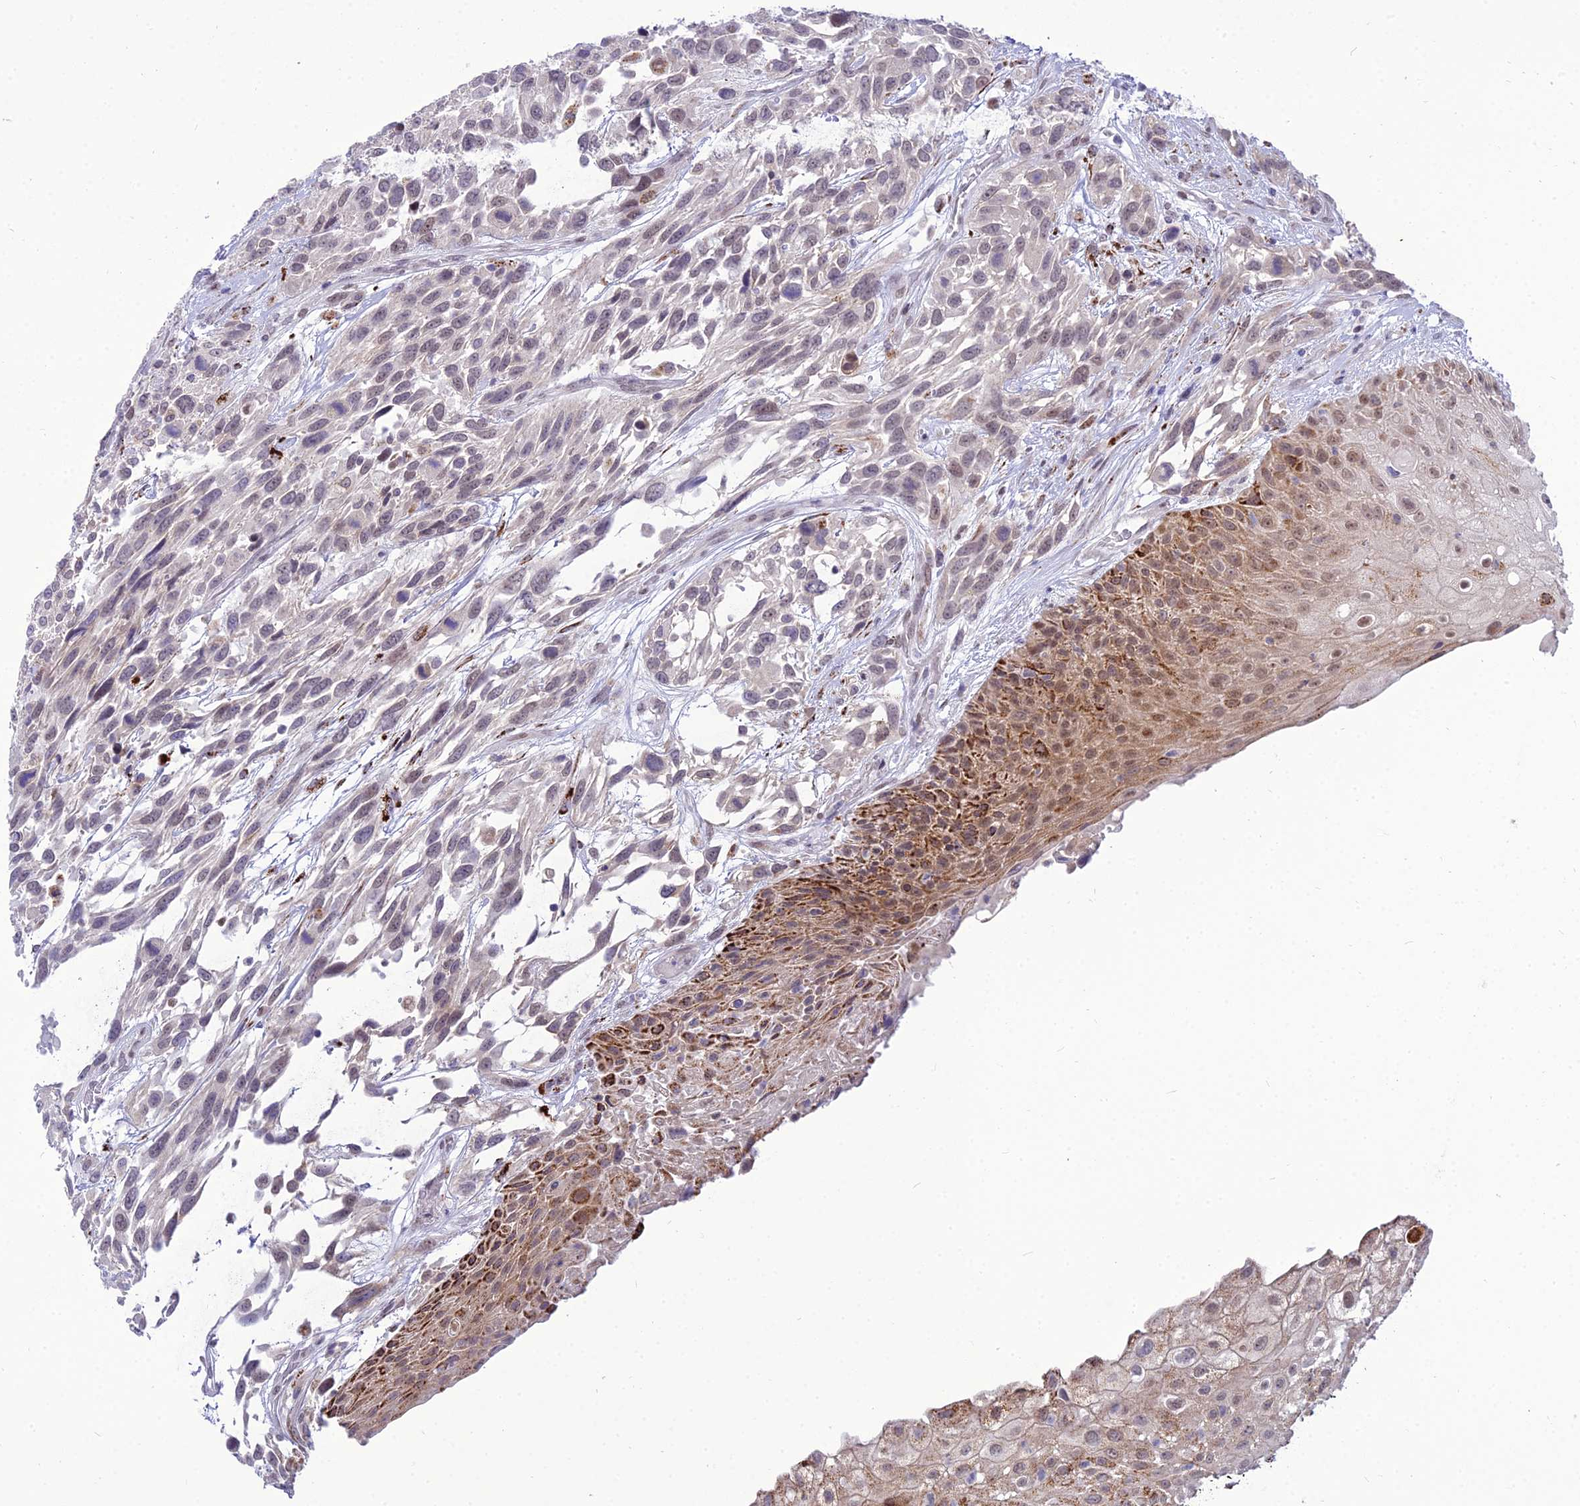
{"staining": {"intensity": "weak", "quantity": "<25%", "location": "nuclear"}, "tissue": "urothelial cancer", "cell_type": "Tumor cells", "image_type": "cancer", "snomed": [{"axis": "morphology", "description": "Urothelial carcinoma, High grade"}, {"axis": "topography", "description": "Urinary bladder"}], "caption": "Immunohistochemical staining of human urothelial carcinoma (high-grade) exhibits no significant positivity in tumor cells.", "gene": "C6orf163", "patient": {"sex": "female", "age": 70}}